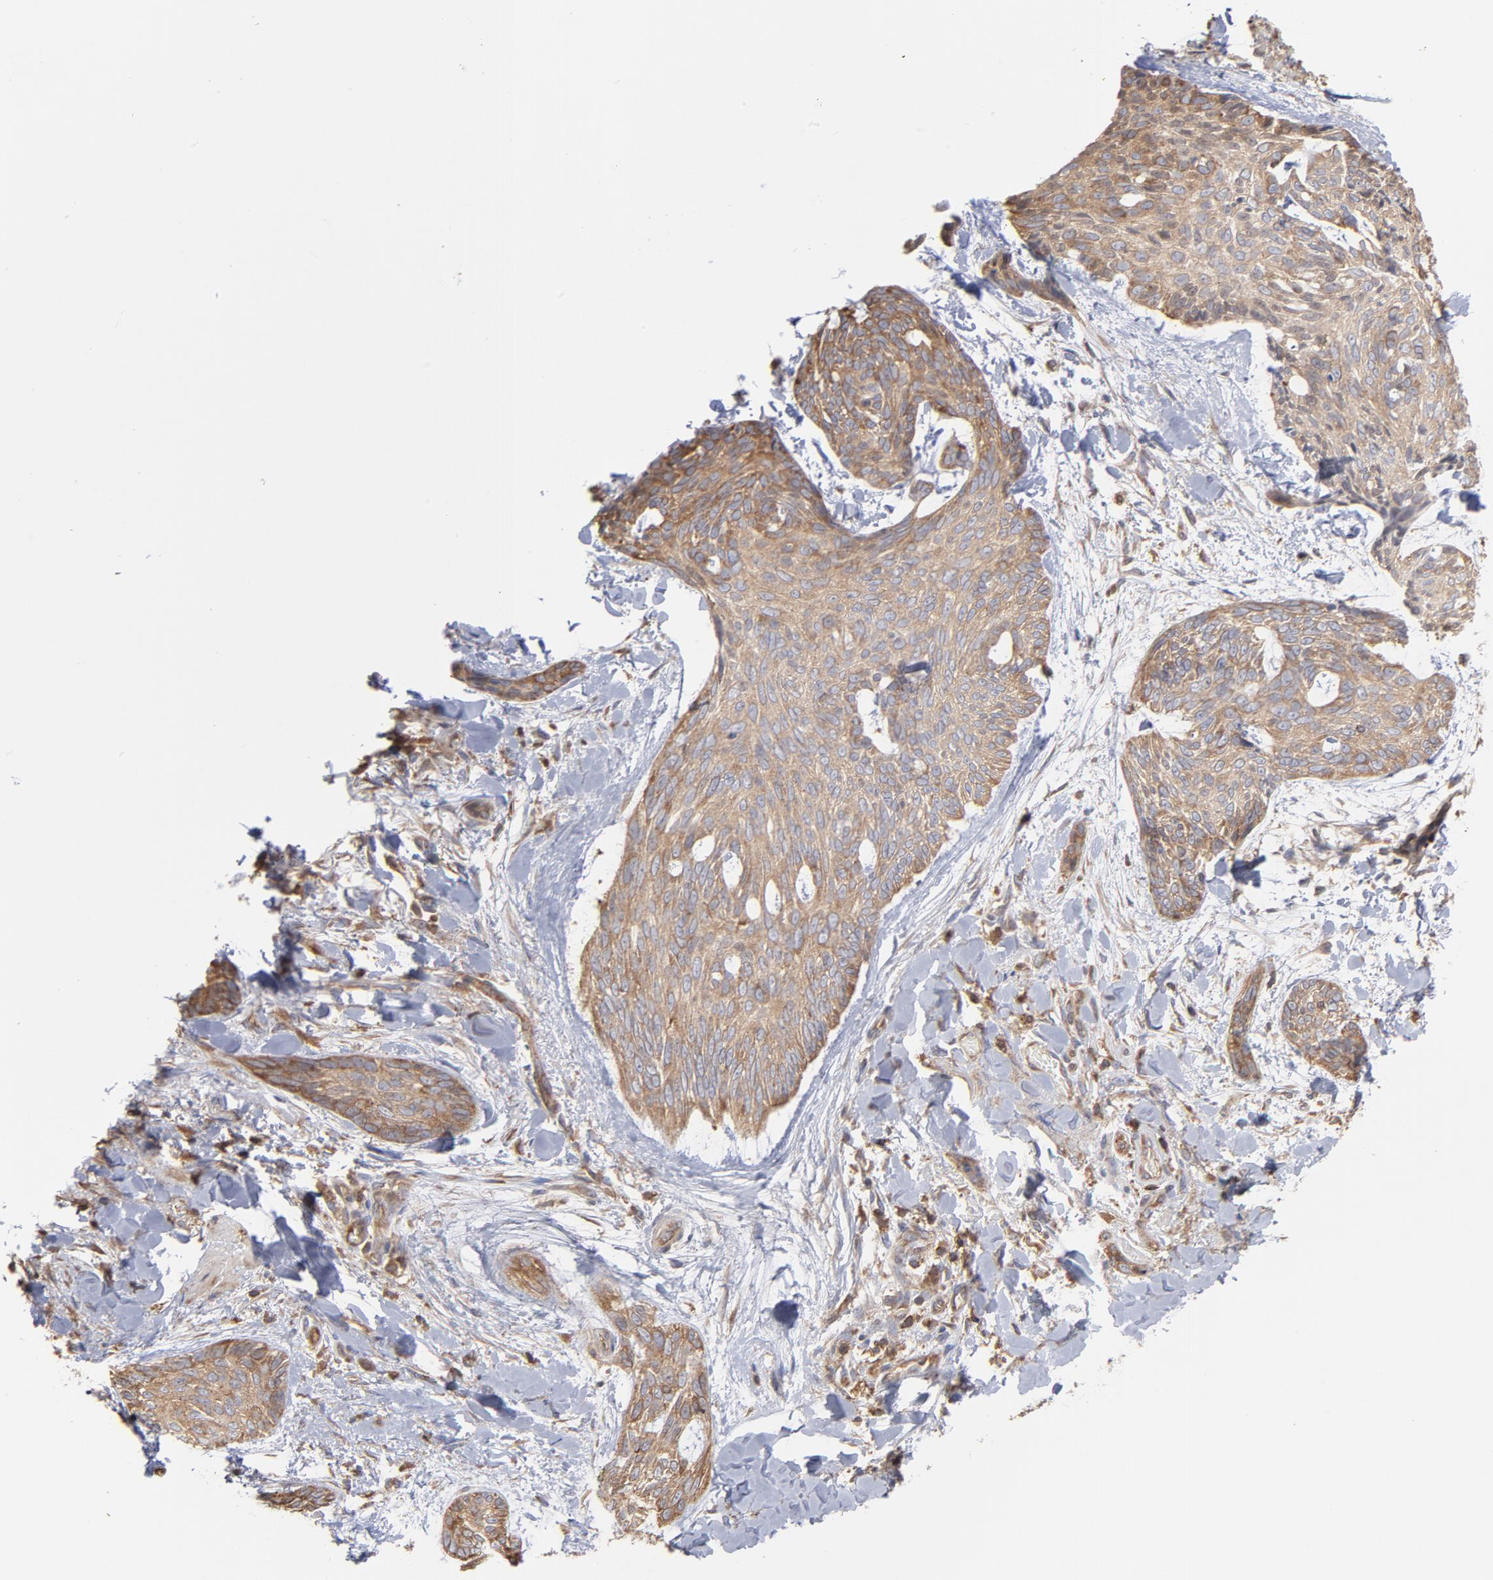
{"staining": {"intensity": "weak", "quantity": ">75%", "location": "cytoplasmic/membranous"}, "tissue": "skin cancer", "cell_type": "Tumor cells", "image_type": "cancer", "snomed": [{"axis": "morphology", "description": "Normal tissue, NOS"}, {"axis": "morphology", "description": "Basal cell carcinoma"}, {"axis": "topography", "description": "Skin"}], "caption": "Immunohistochemistry (IHC) of human basal cell carcinoma (skin) displays low levels of weak cytoplasmic/membranous positivity in about >75% of tumor cells.", "gene": "MAPRE1", "patient": {"sex": "female", "age": 71}}